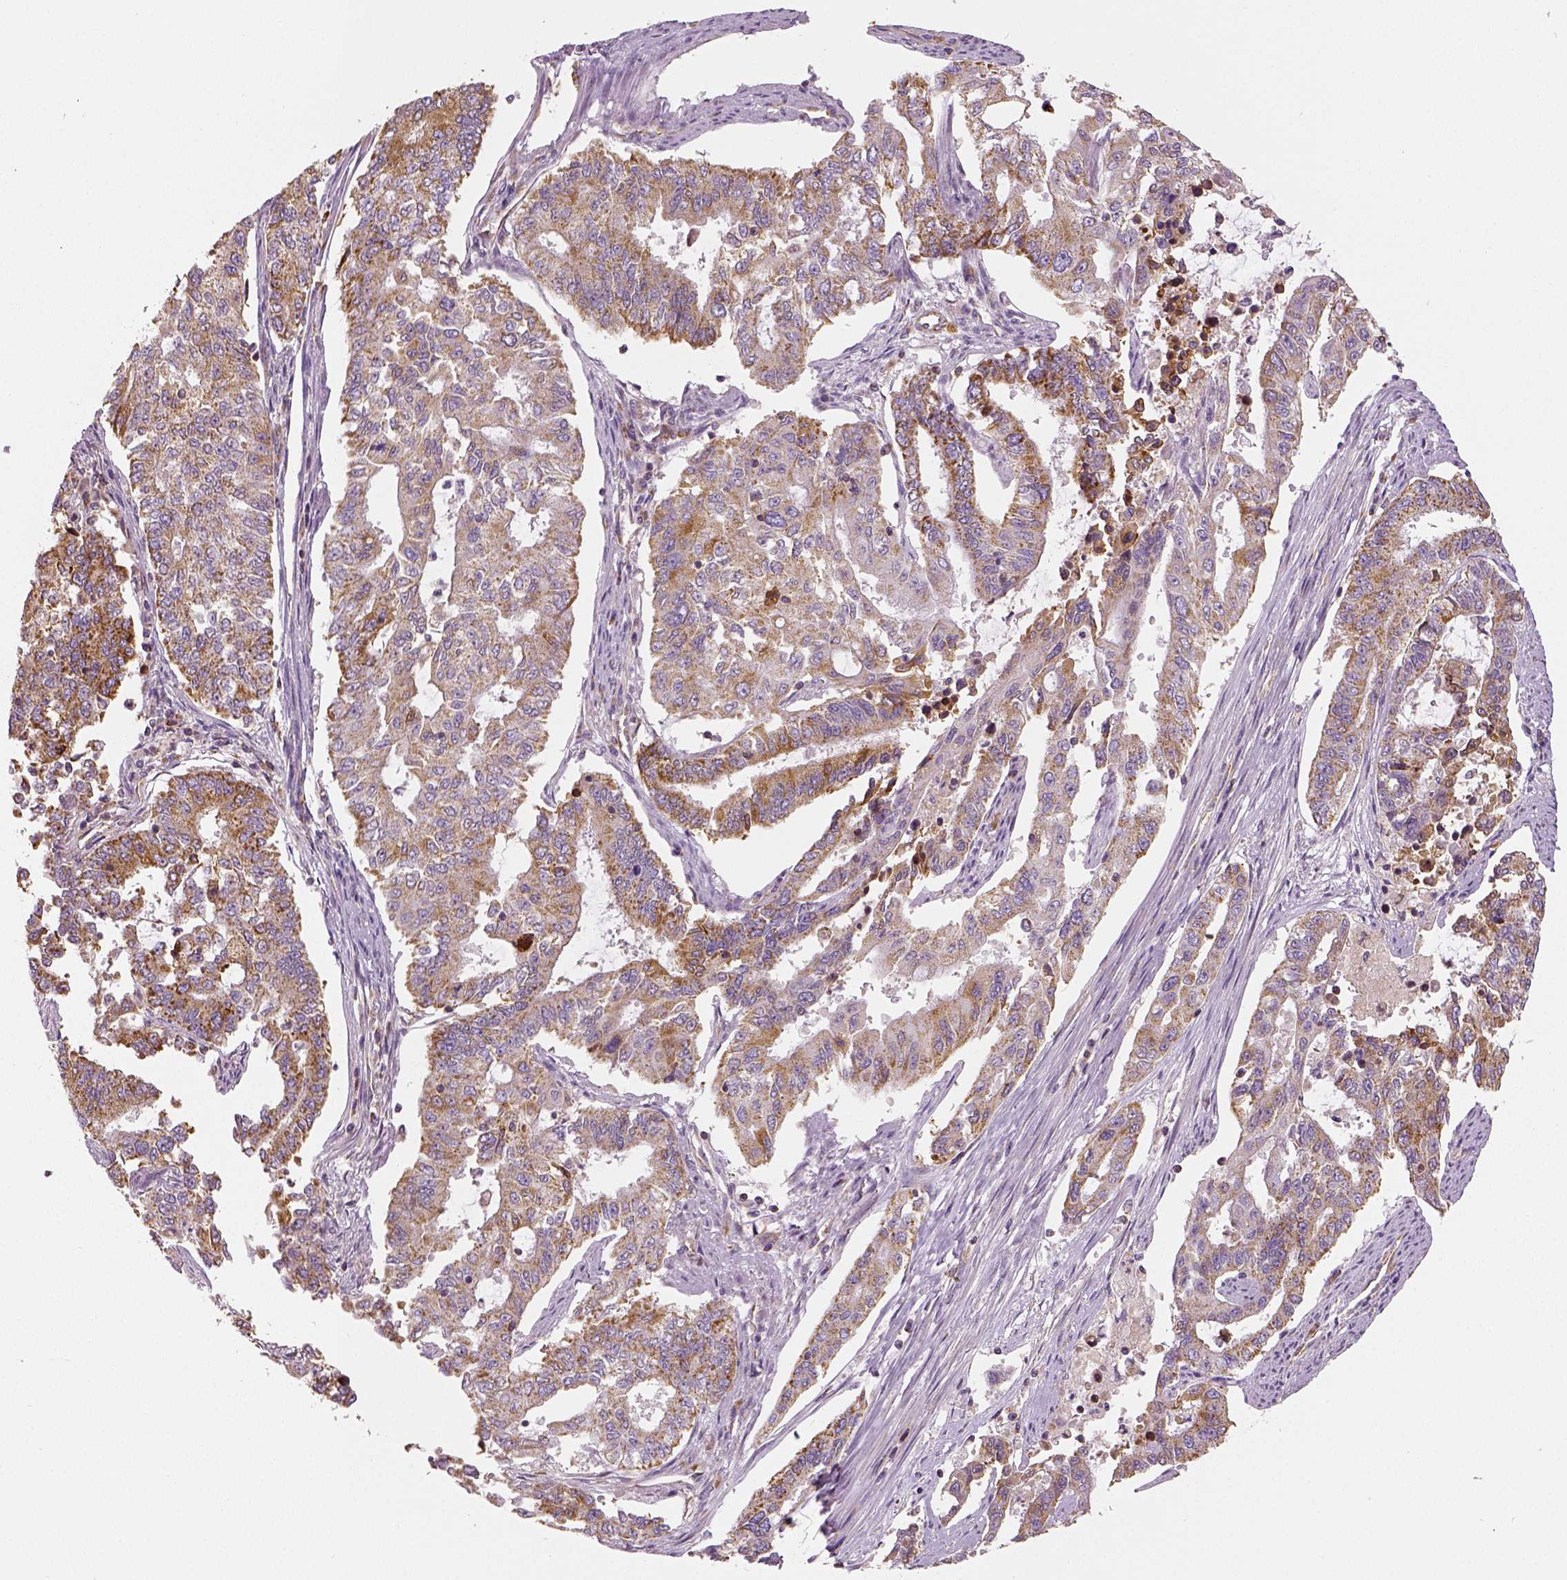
{"staining": {"intensity": "moderate", "quantity": ">75%", "location": "cytoplasmic/membranous"}, "tissue": "endometrial cancer", "cell_type": "Tumor cells", "image_type": "cancer", "snomed": [{"axis": "morphology", "description": "Adenocarcinoma, NOS"}, {"axis": "topography", "description": "Uterus"}], "caption": "An image of endometrial adenocarcinoma stained for a protein exhibits moderate cytoplasmic/membranous brown staining in tumor cells.", "gene": "PGAM5", "patient": {"sex": "female", "age": 59}}